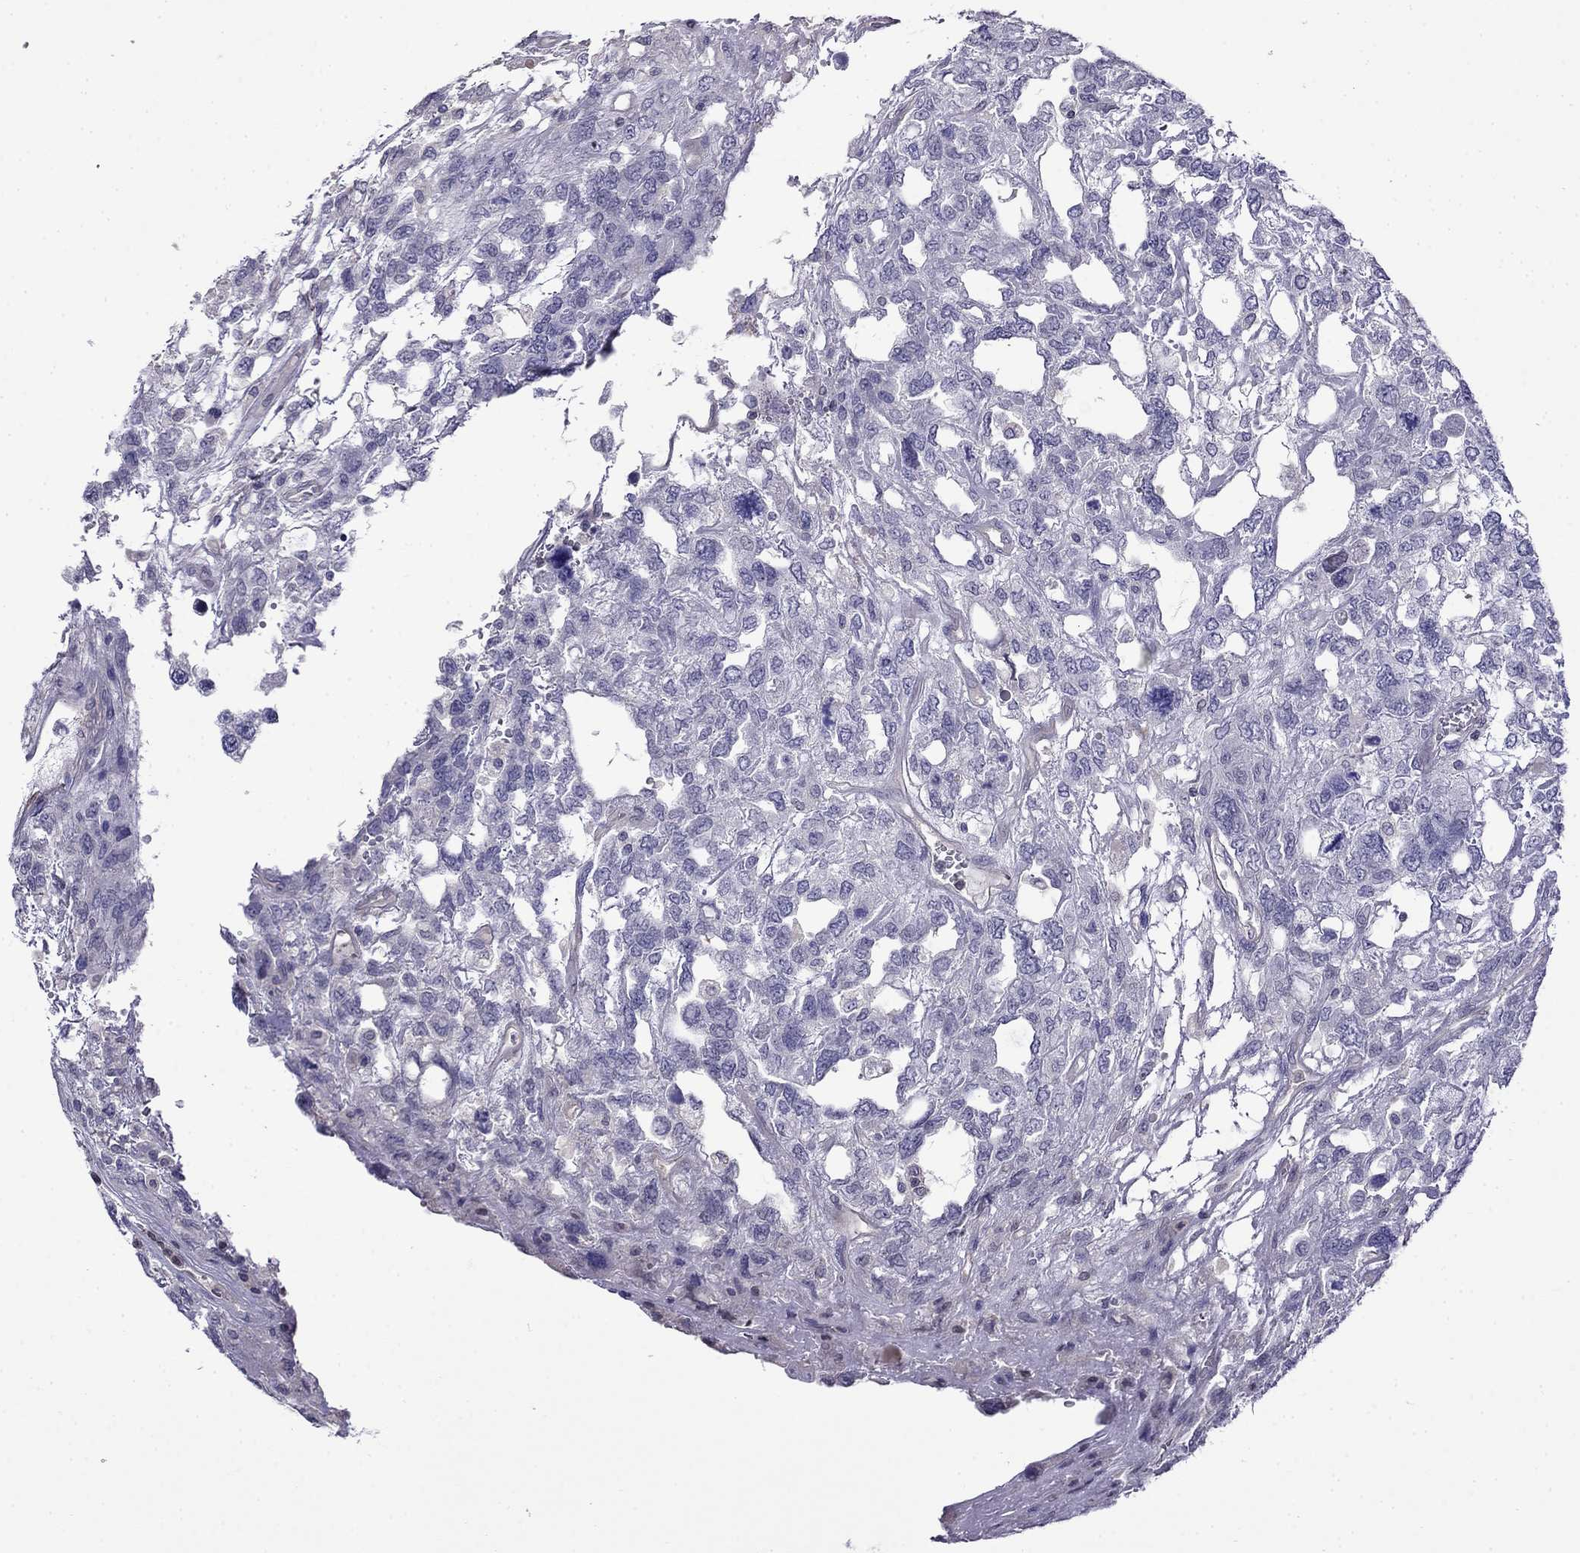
{"staining": {"intensity": "negative", "quantity": "none", "location": "none"}, "tissue": "testis cancer", "cell_type": "Tumor cells", "image_type": "cancer", "snomed": [{"axis": "morphology", "description": "Seminoma, NOS"}, {"axis": "topography", "description": "Testis"}], "caption": "Image shows no protein staining in tumor cells of testis seminoma tissue.", "gene": "GUCA1B", "patient": {"sex": "male", "age": 52}}